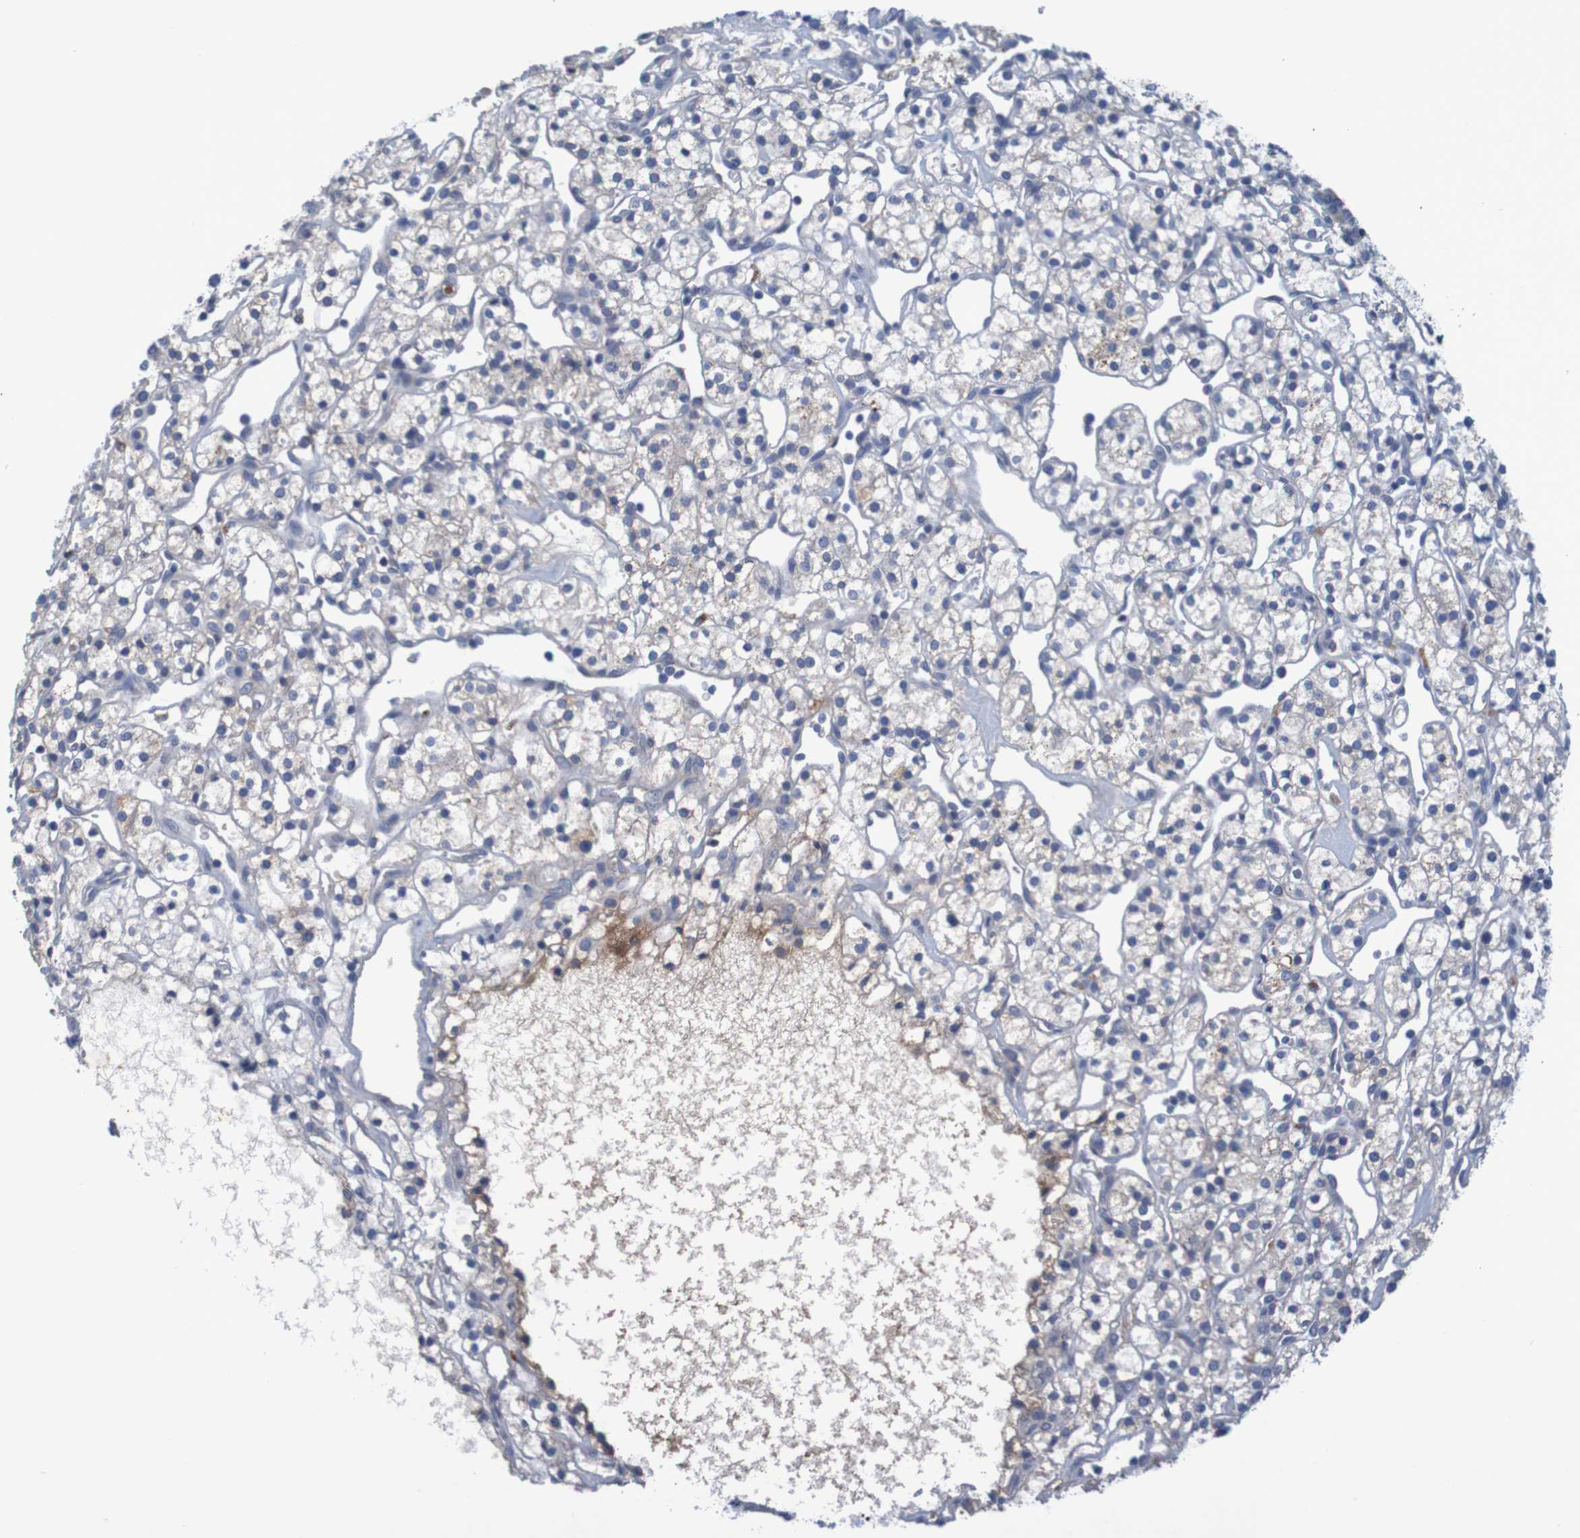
{"staining": {"intensity": "negative", "quantity": "none", "location": "none"}, "tissue": "renal cancer", "cell_type": "Tumor cells", "image_type": "cancer", "snomed": [{"axis": "morphology", "description": "Adenocarcinoma, NOS"}, {"axis": "topography", "description": "Kidney"}], "caption": "Protein analysis of renal adenocarcinoma displays no significant expression in tumor cells. Nuclei are stained in blue.", "gene": "LTA", "patient": {"sex": "female", "age": 60}}